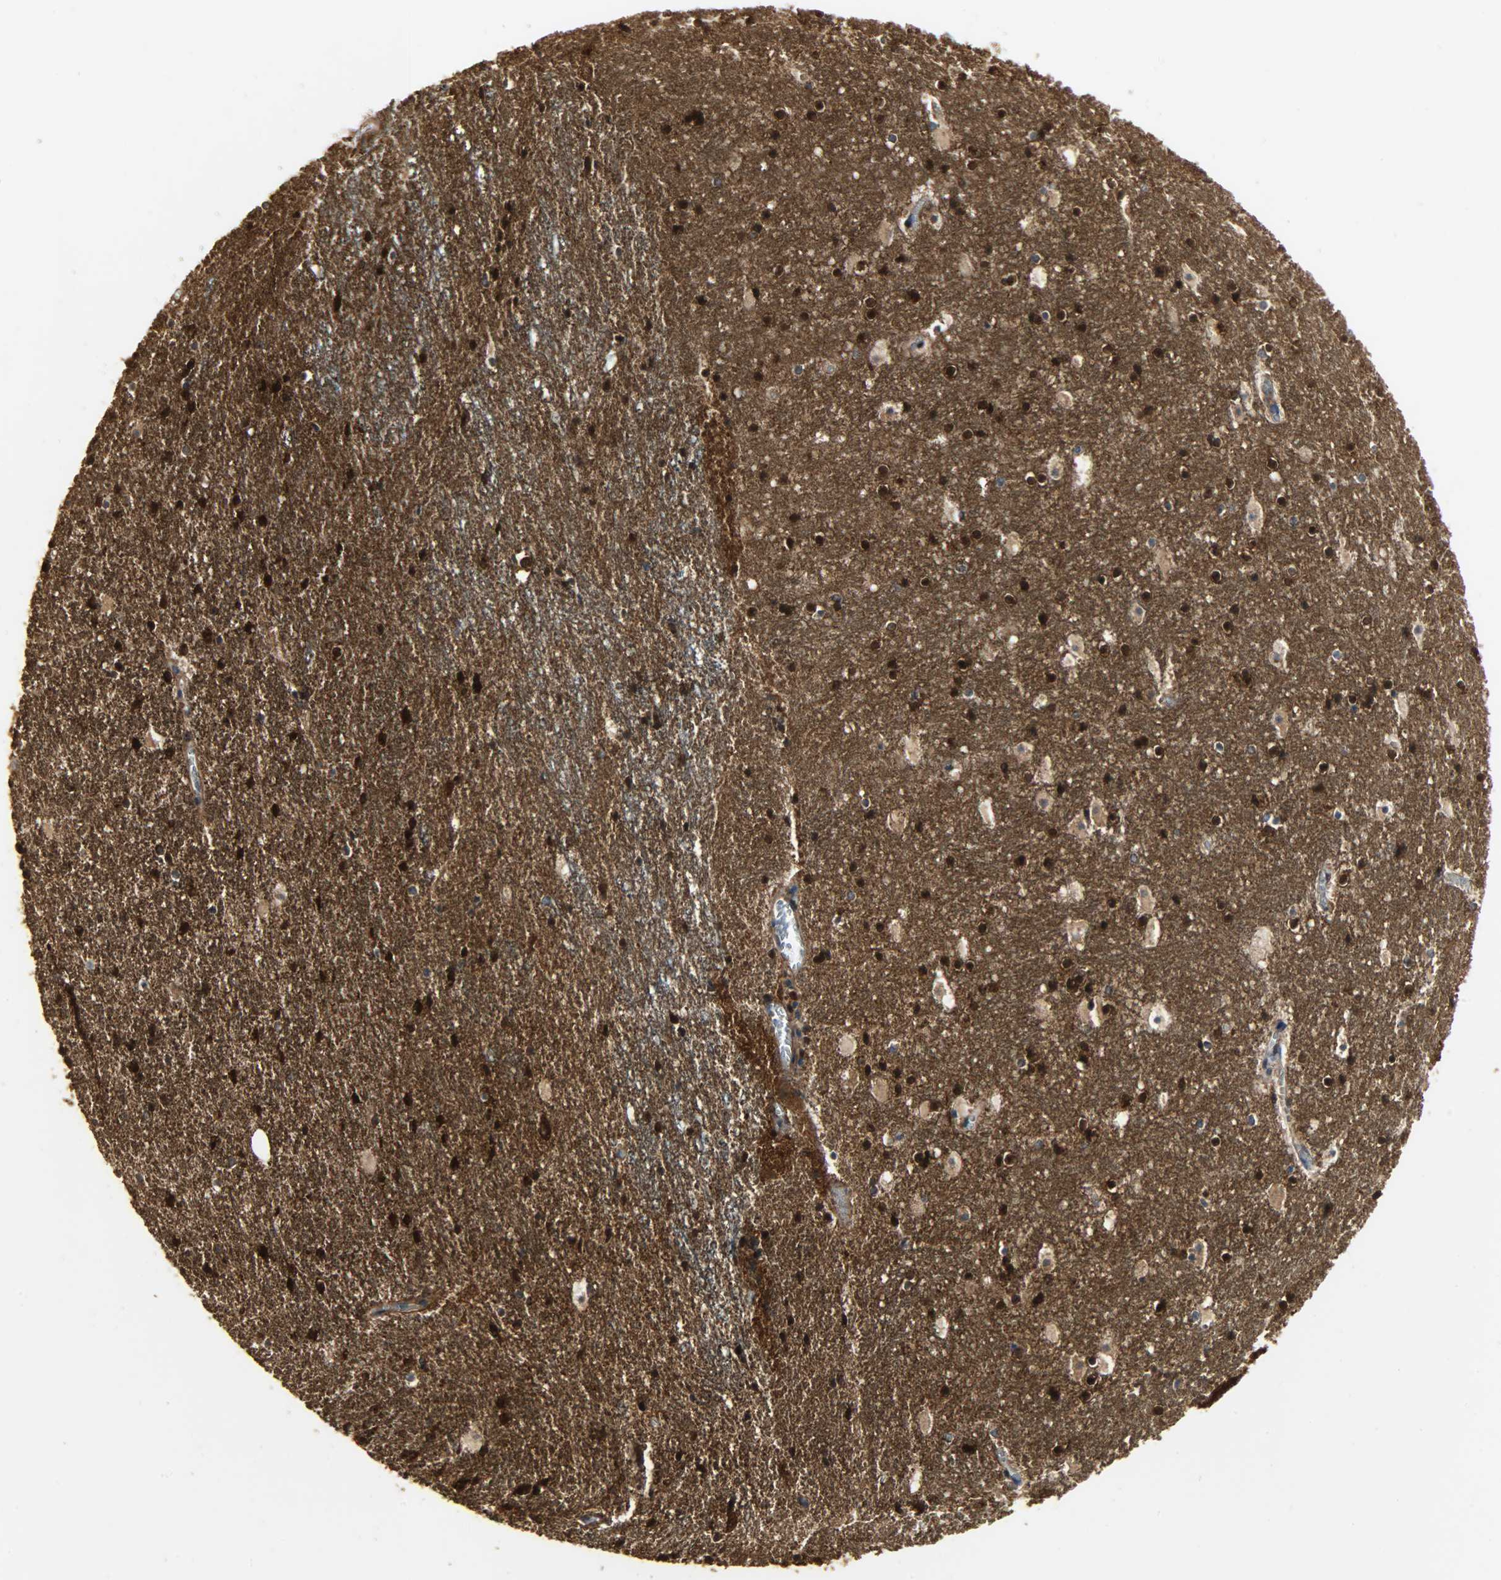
{"staining": {"intensity": "strong", "quantity": ">75%", "location": "cytoplasmic/membranous,nuclear"}, "tissue": "hippocampus", "cell_type": "Glial cells", "image_type": "normal", "snomed": [{"axis": "morphology", "description": "Normal tissue, NOS"}, {"axis": "topography", "description": "Hippocampus"}], "caption": "Protein staining by immunohistochemistry exhibits strong cytoplasmic/membranous,nuclear expression in about >75% of glial cells in benign hippocampus.", "gene": "C1orf198", "patient": {"sex": "male", "age": 45}}